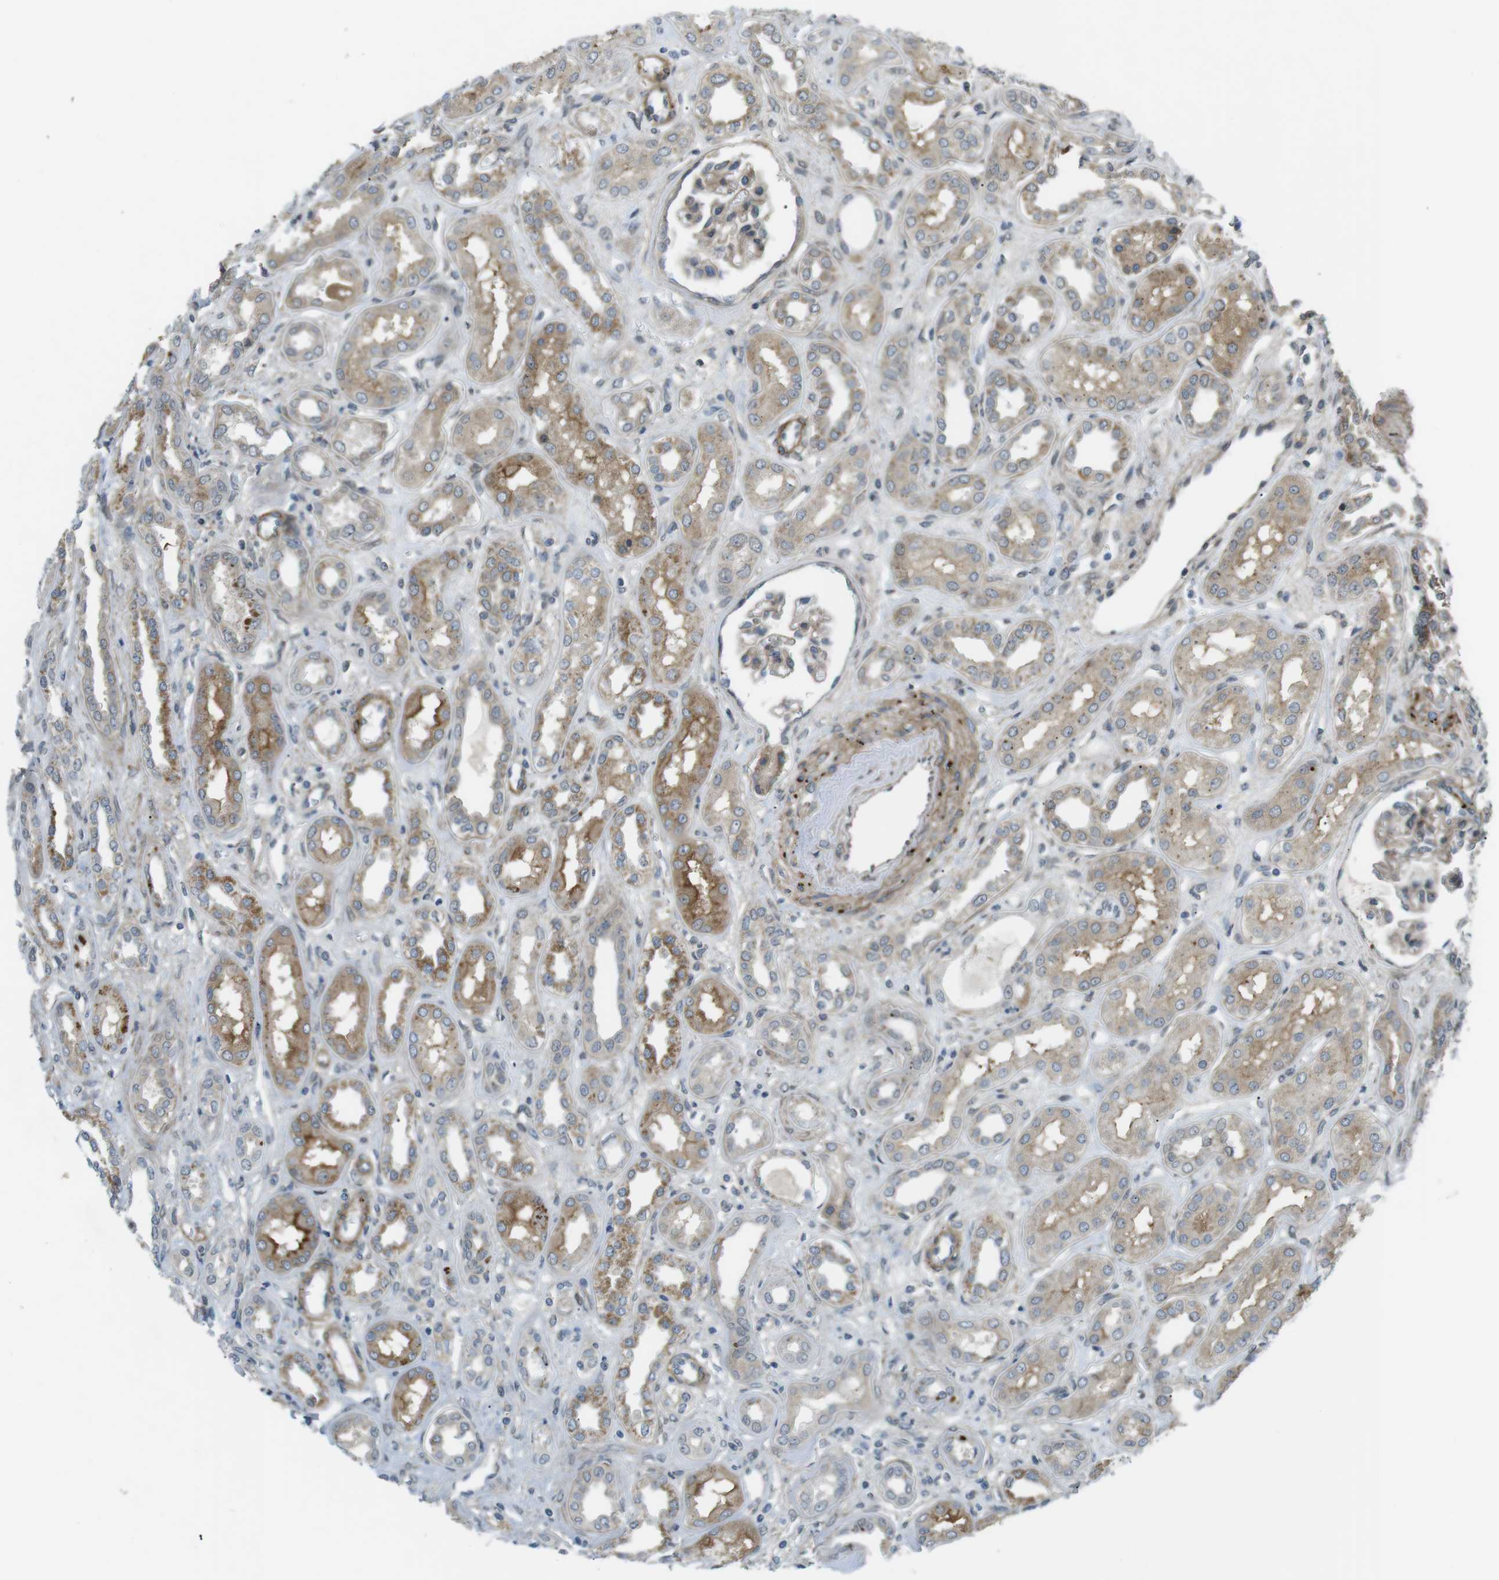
{"staining": {"intensity": "moderate", "quantity": ">75%", "location": "cytoplasmic/membranous"}, "tissue": "kidney", "cell_type": "Cells in glomeruli", "image_type": "normal", "snomed": [{"axis": "morphology", "description": "Normal tissue, NOS"}, {"axis": "topography", "description": "Kidney"}], "caption": "Protein staining by immunohistochemistry displays moderate cytoplasmic/membranous positivity in approximately >75% of cells in glomeruli in benign kidney.", "gene": "KANK2", "patient": {"sex": "male", "age": 59}}